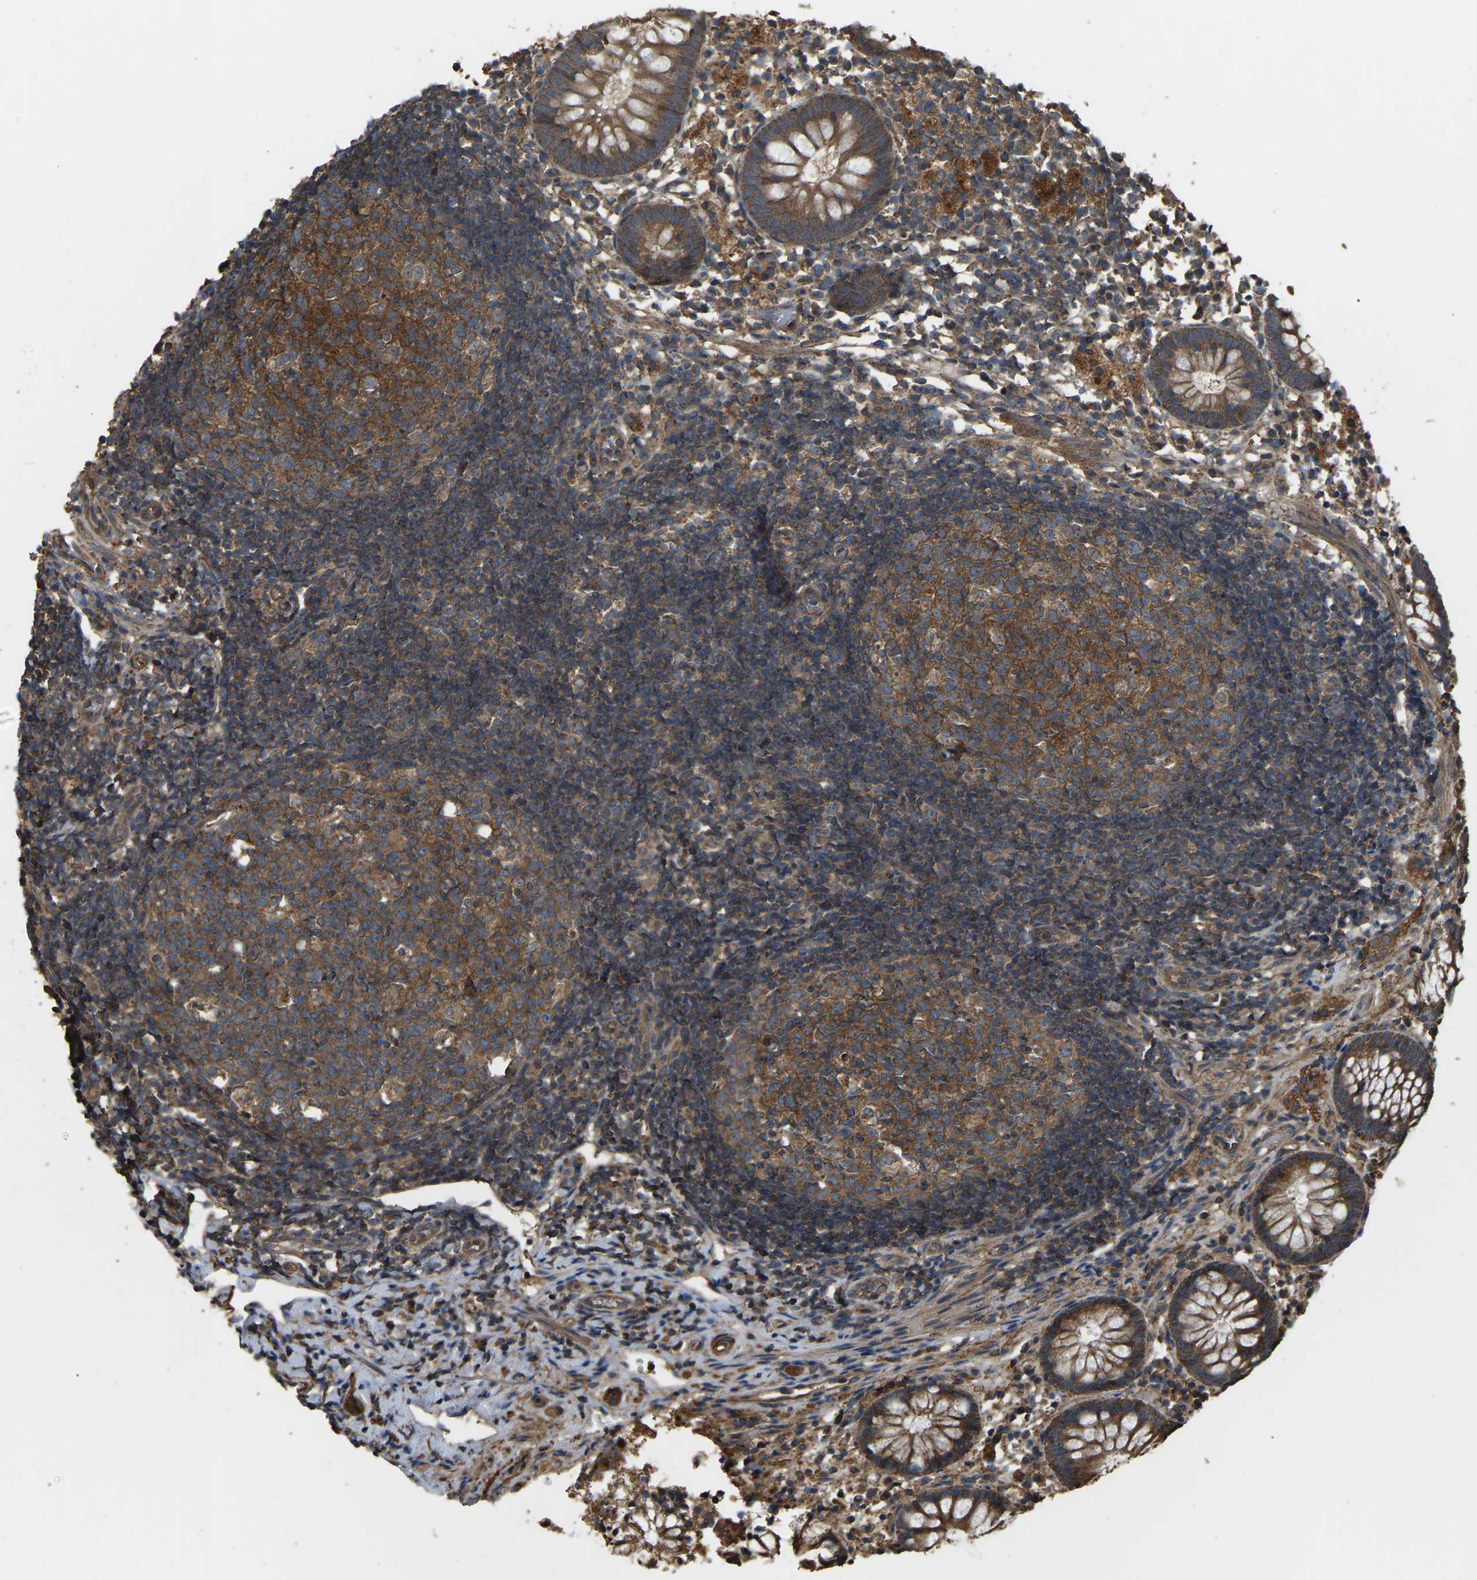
{"staining": {"intensity": "moderate", "quantity": ">75%", "location": "cytoplasmic/membranous"}, "tissue": "appendix", "cell_type": "Glandular cells", "image_type": "normal", "snomed": [{"axis": "morphology", "description": "Normal tissue, NOS"}, {"axis": "topography", "description": "Appendix"}], "caption": "Immunohistochemistry (IHC) photomicrograph of unremarkable appendix: appendix stained using immunohistochemistry (IHC) demonstrates medium levels of moderate protein expression localized specifically in the cytoplasmic/membranous of glandular cells, appearing as a cytoplasmic/membranous brown color.", "gene": "GNG2", "patient": {"sex": "female", "age": 20}}